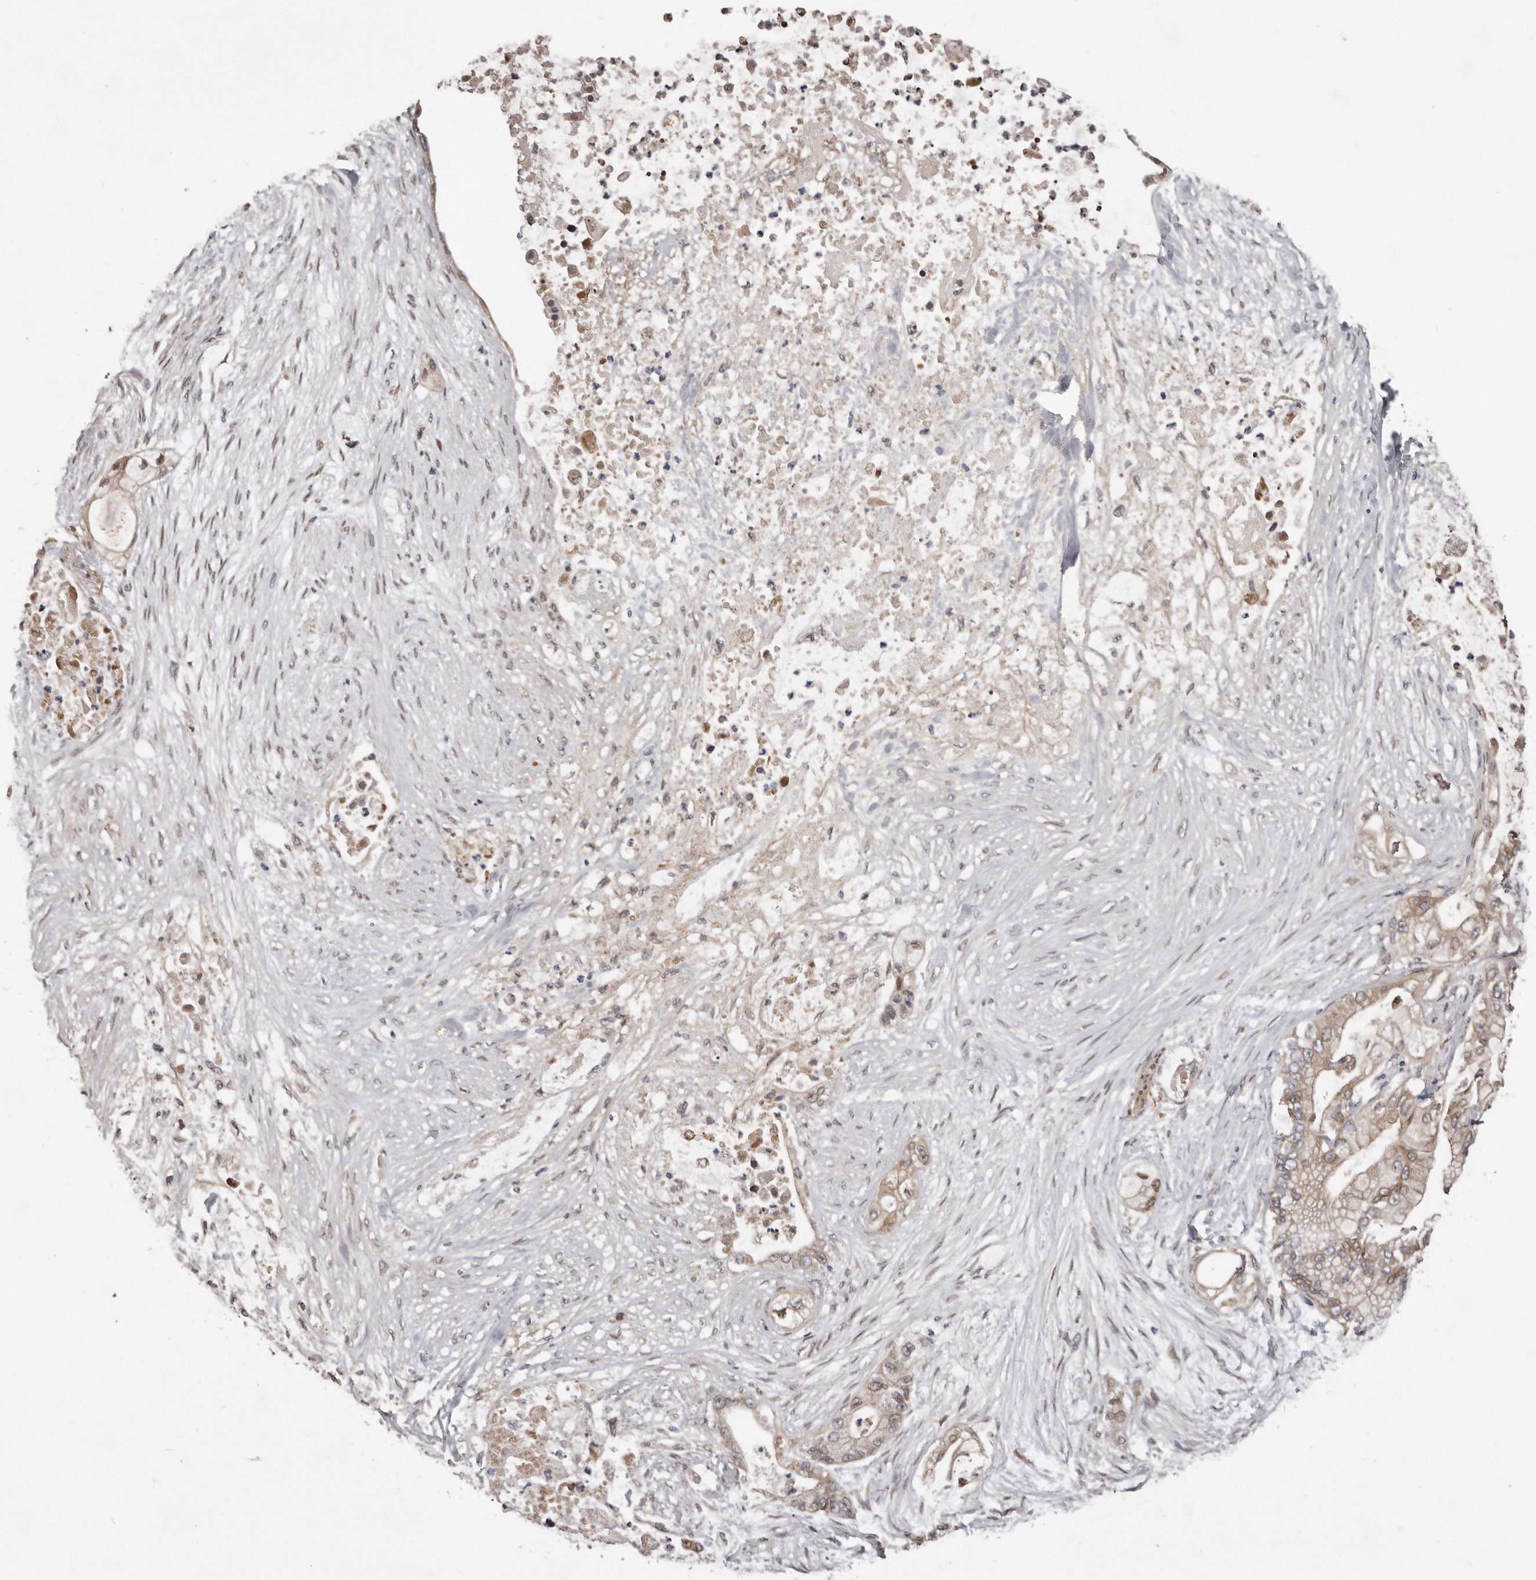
{"staining": {"intensity": "weak", "quantity": ">75%", "location": "cytoplasmic/membranous"}, "tissue": "pancreatic cancer", "cell_type": "Tumor cells", "image_type": "cancer", "snomed": [{"axis": "morphology", "description": "Adenocarcinoma, NOS"}, {"axis": "topography", "description": "Pancreas"}], "caption": "Weak cytoplasmic/membranous positivity is appreciated in approximately >75% of tumor cells in pancreatic cancer.", "gene": "ARMCX1", "patient": {"sex": "male", "age": 53}}